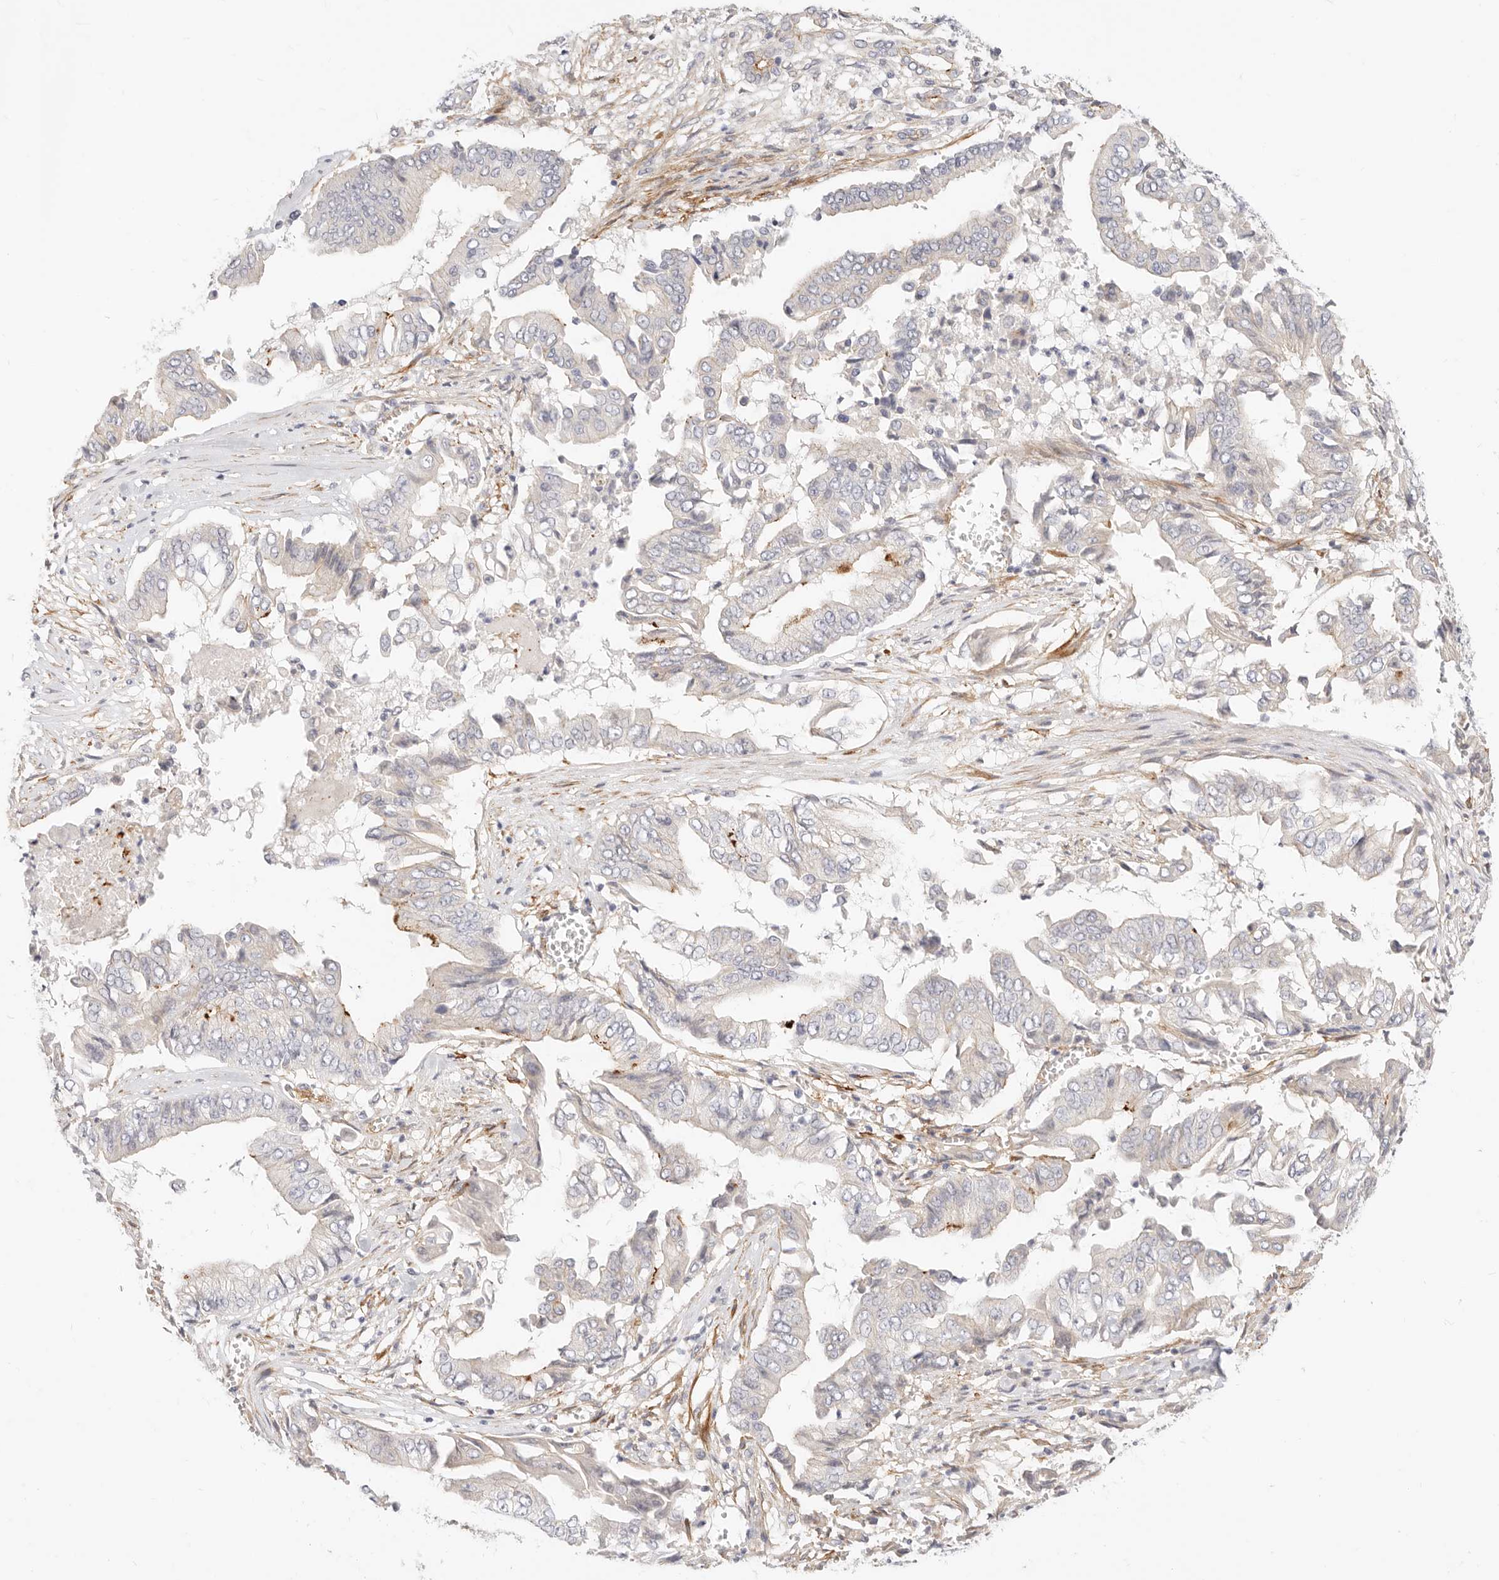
{"staining": {"intensity": "weak", "quantity": "<25%", "location": "cytoplasmic/membranous"}, "tissue": "pancreatic cancer", "cell_type": "Tumor cells", "image_type": "cancer", "snomed": [{"axis": "morphology", "description": "Adenocarcinoma, NOS"}, {"axis": "topography", "description": "Pancreas"}], "caption": "Tumor cells are negative for protein expression in human adenocarcinoma (pancreatic). (DAB immunohistochemistry visualized using brightfield microscopy, high magnification).", "gene": "UBXN10", "patient": {"sex": "female", "age": 77}}